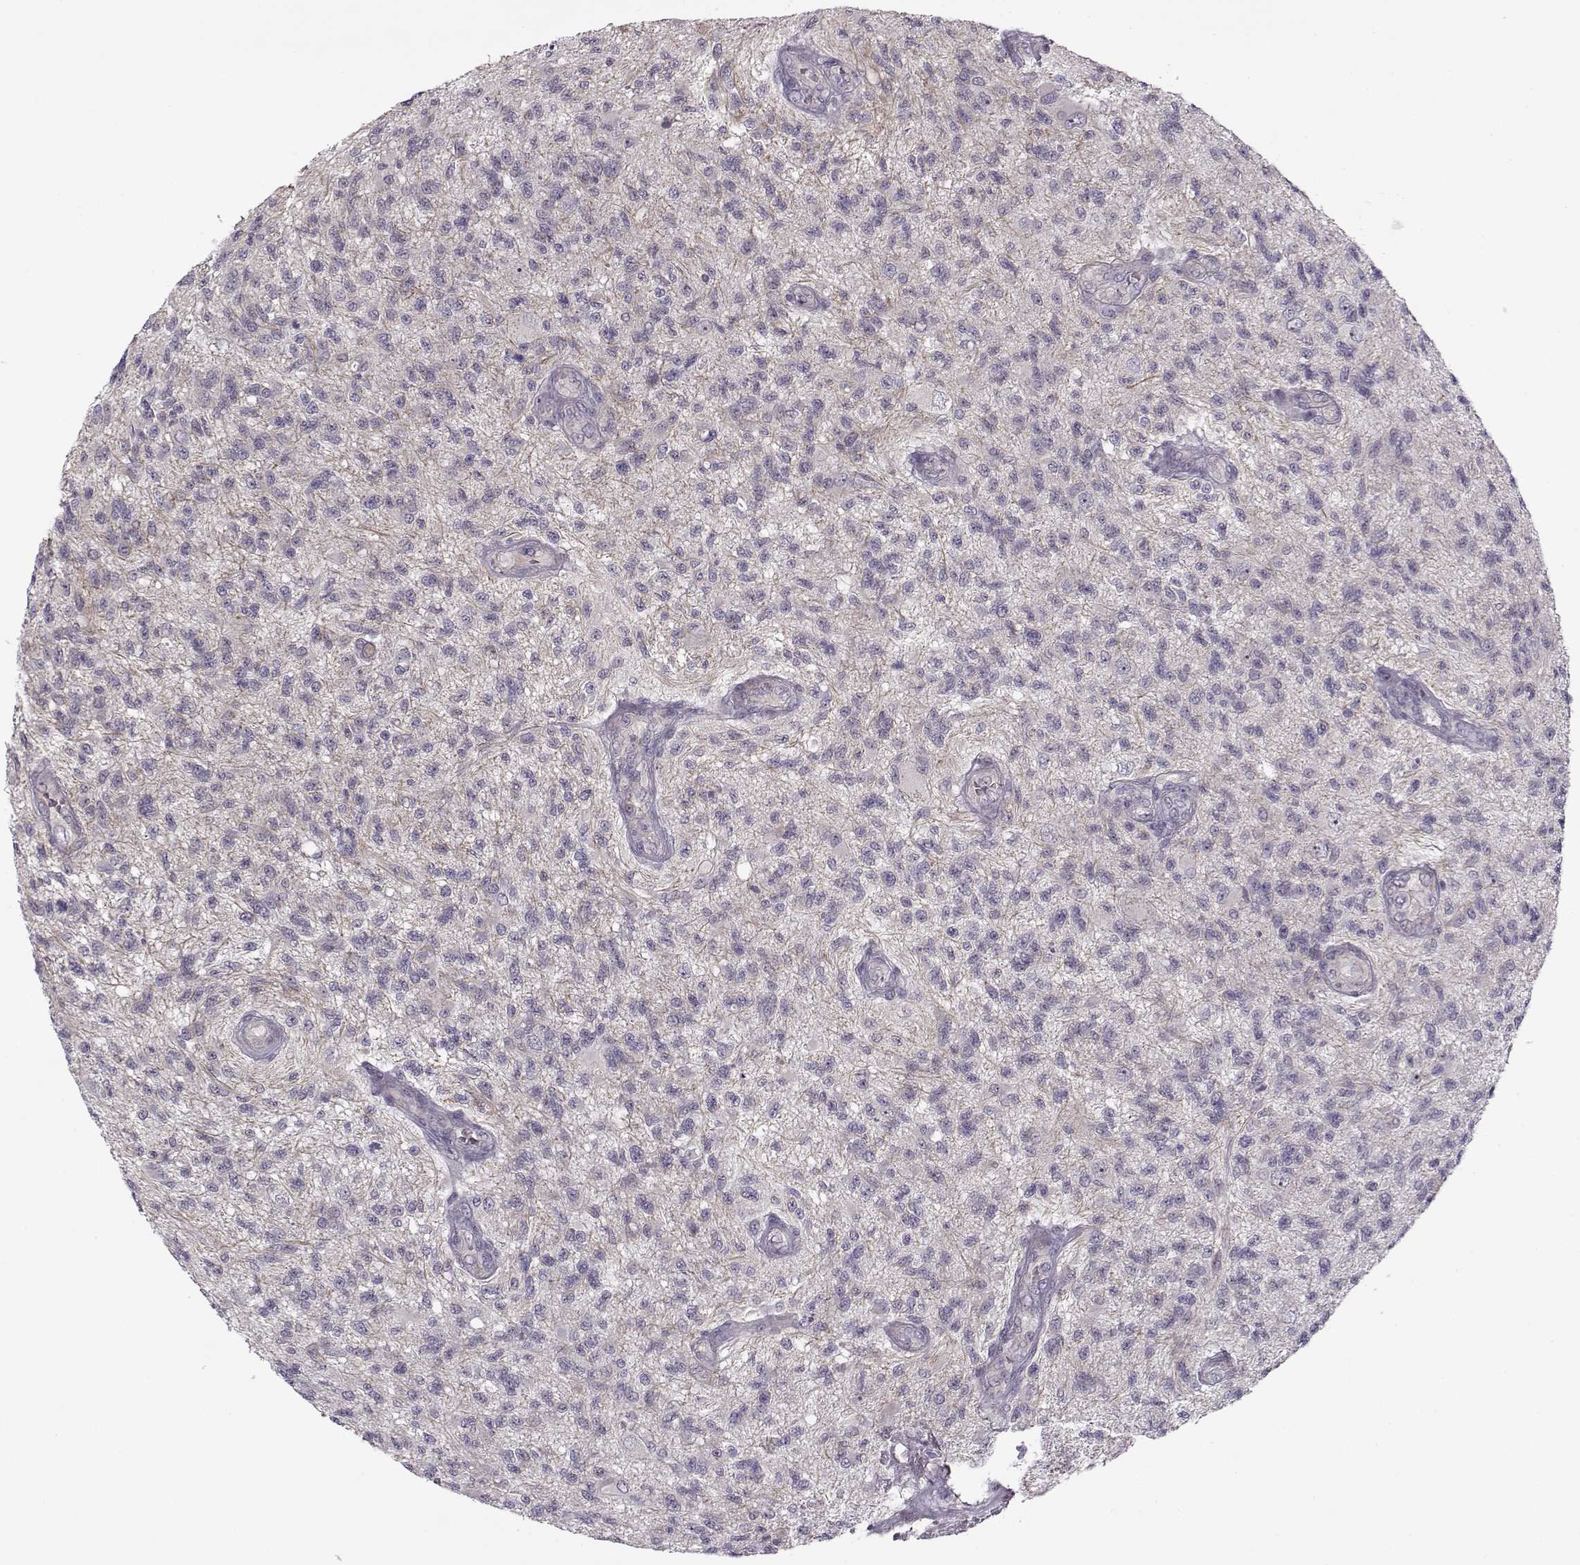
{"staining": {"intensity": "negative", "quantity": "none", "location": "none"}, "tissue": "glioma", "cell_type": "Tumor cells", "image_type": "cancer", "snomed": [{"axis": "morphology", "description": "Glioma, malignant, High grade"}, {"axis": "topography", "description": "Brain"}], "caption": "Histopathology image shows no protein expression in tumor cells of glioma tissue. (Stains: DAB (3,3'-diaminobenzidine) IHC with hematoxylin counter stain, Microscopy: brightfield microscopy at high magnification).", "gene": "PNMT", "patient": {"sex": "male", "age": 56}}